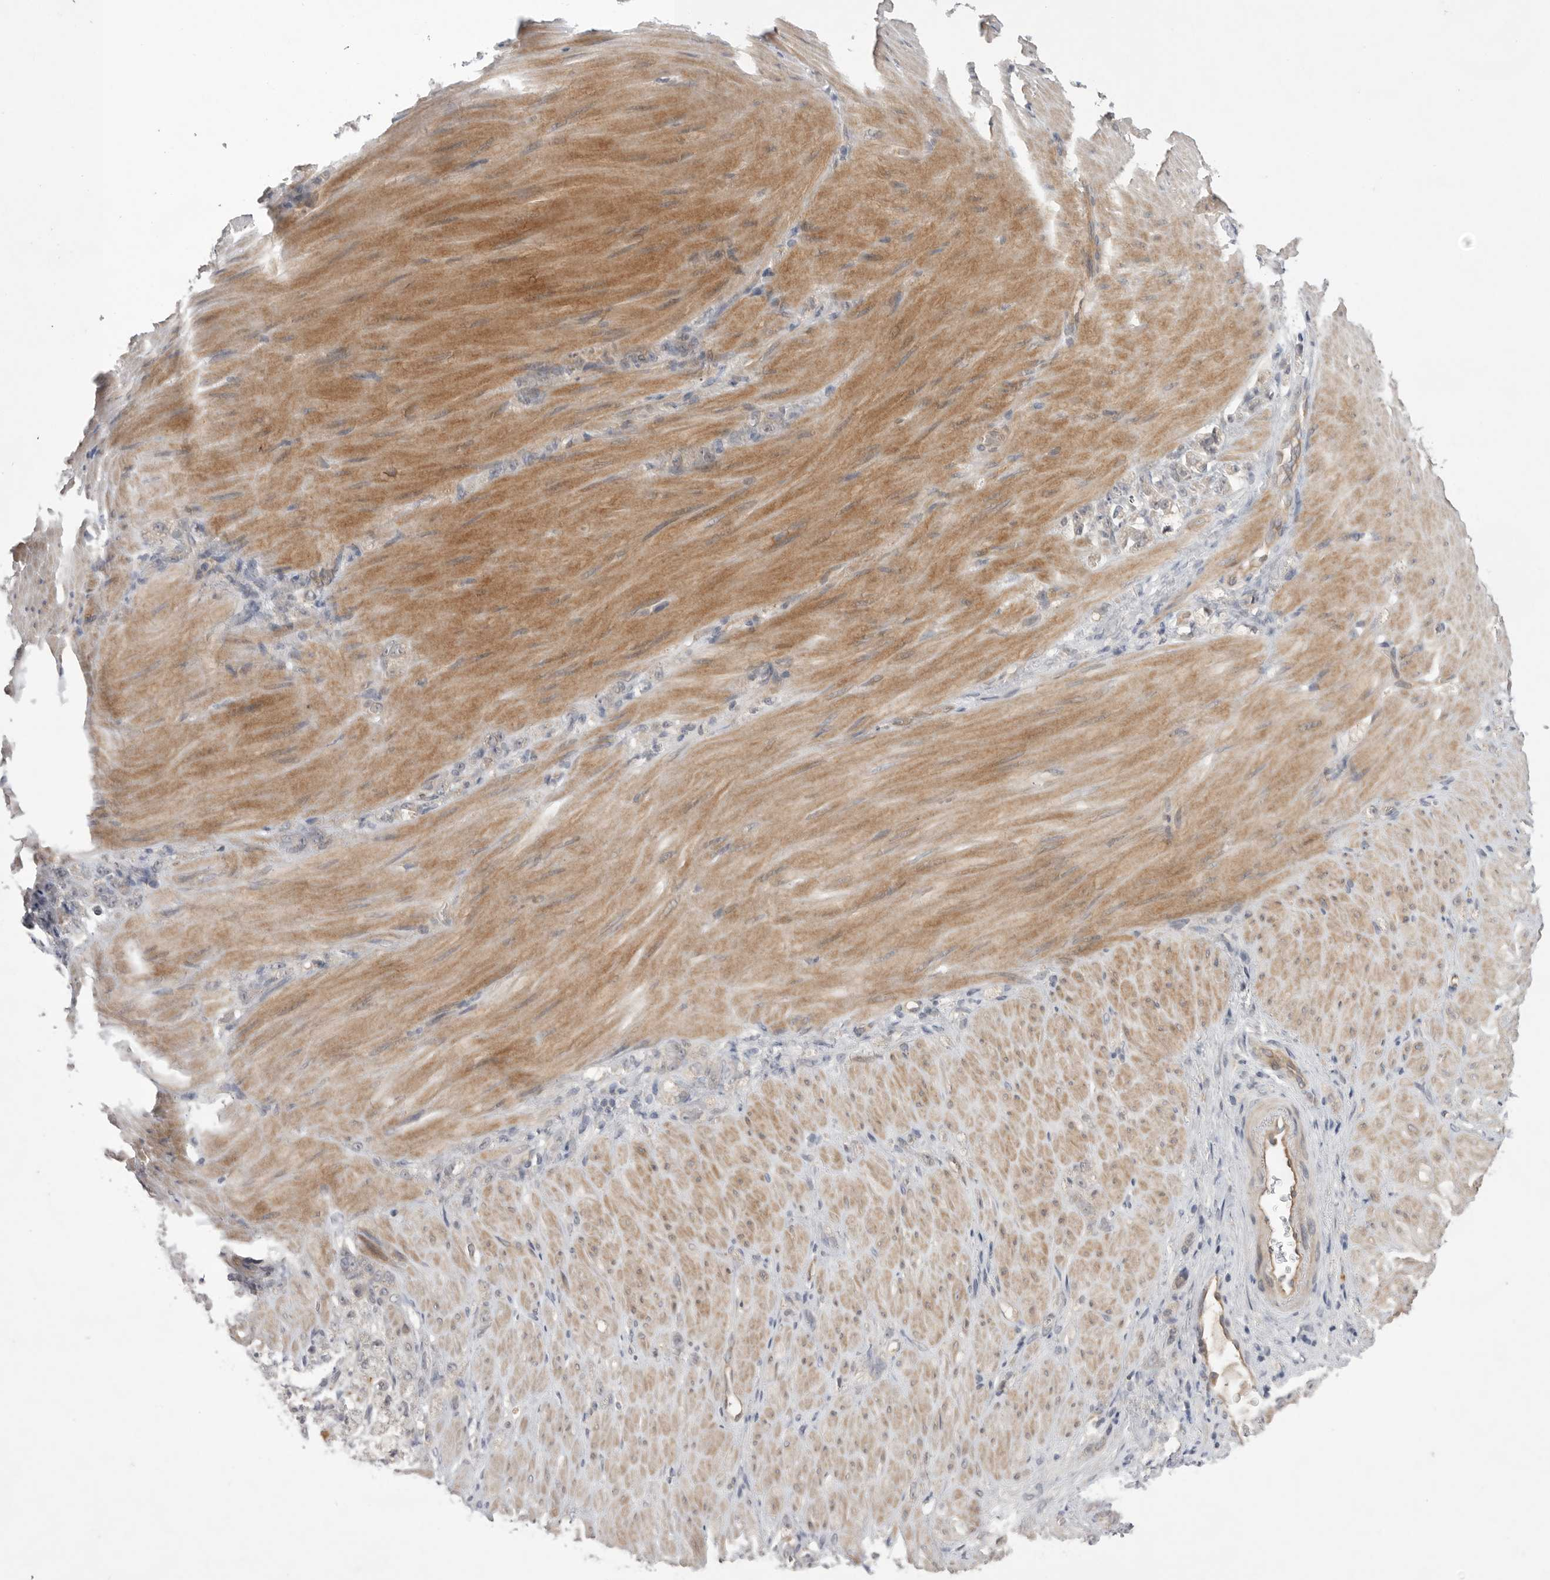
{"staining": {"intensity": "negative", "quantity": "none", "location": "none"}, "tissue": "stomach cancer", "cell_type": "Tumor cells", "image_type": "cancer", "snomed": [{"axis": "morphology", "description": "Normal tissue, NOS"}, {"axis": "morphology", "description": "Adenocarcinoma, NOS"}, {"axis": "topography", "description": "Stomach"}], "caption": "Immunohistochemistry (IHC) histopathology image of neoplastic tissue: human stomach adenocarcinoma stained with DAB demonstrates no significant protein staining in tumor cells.", "gene": "NRCAM", "patient": {"sex": "male", "age": 82}}